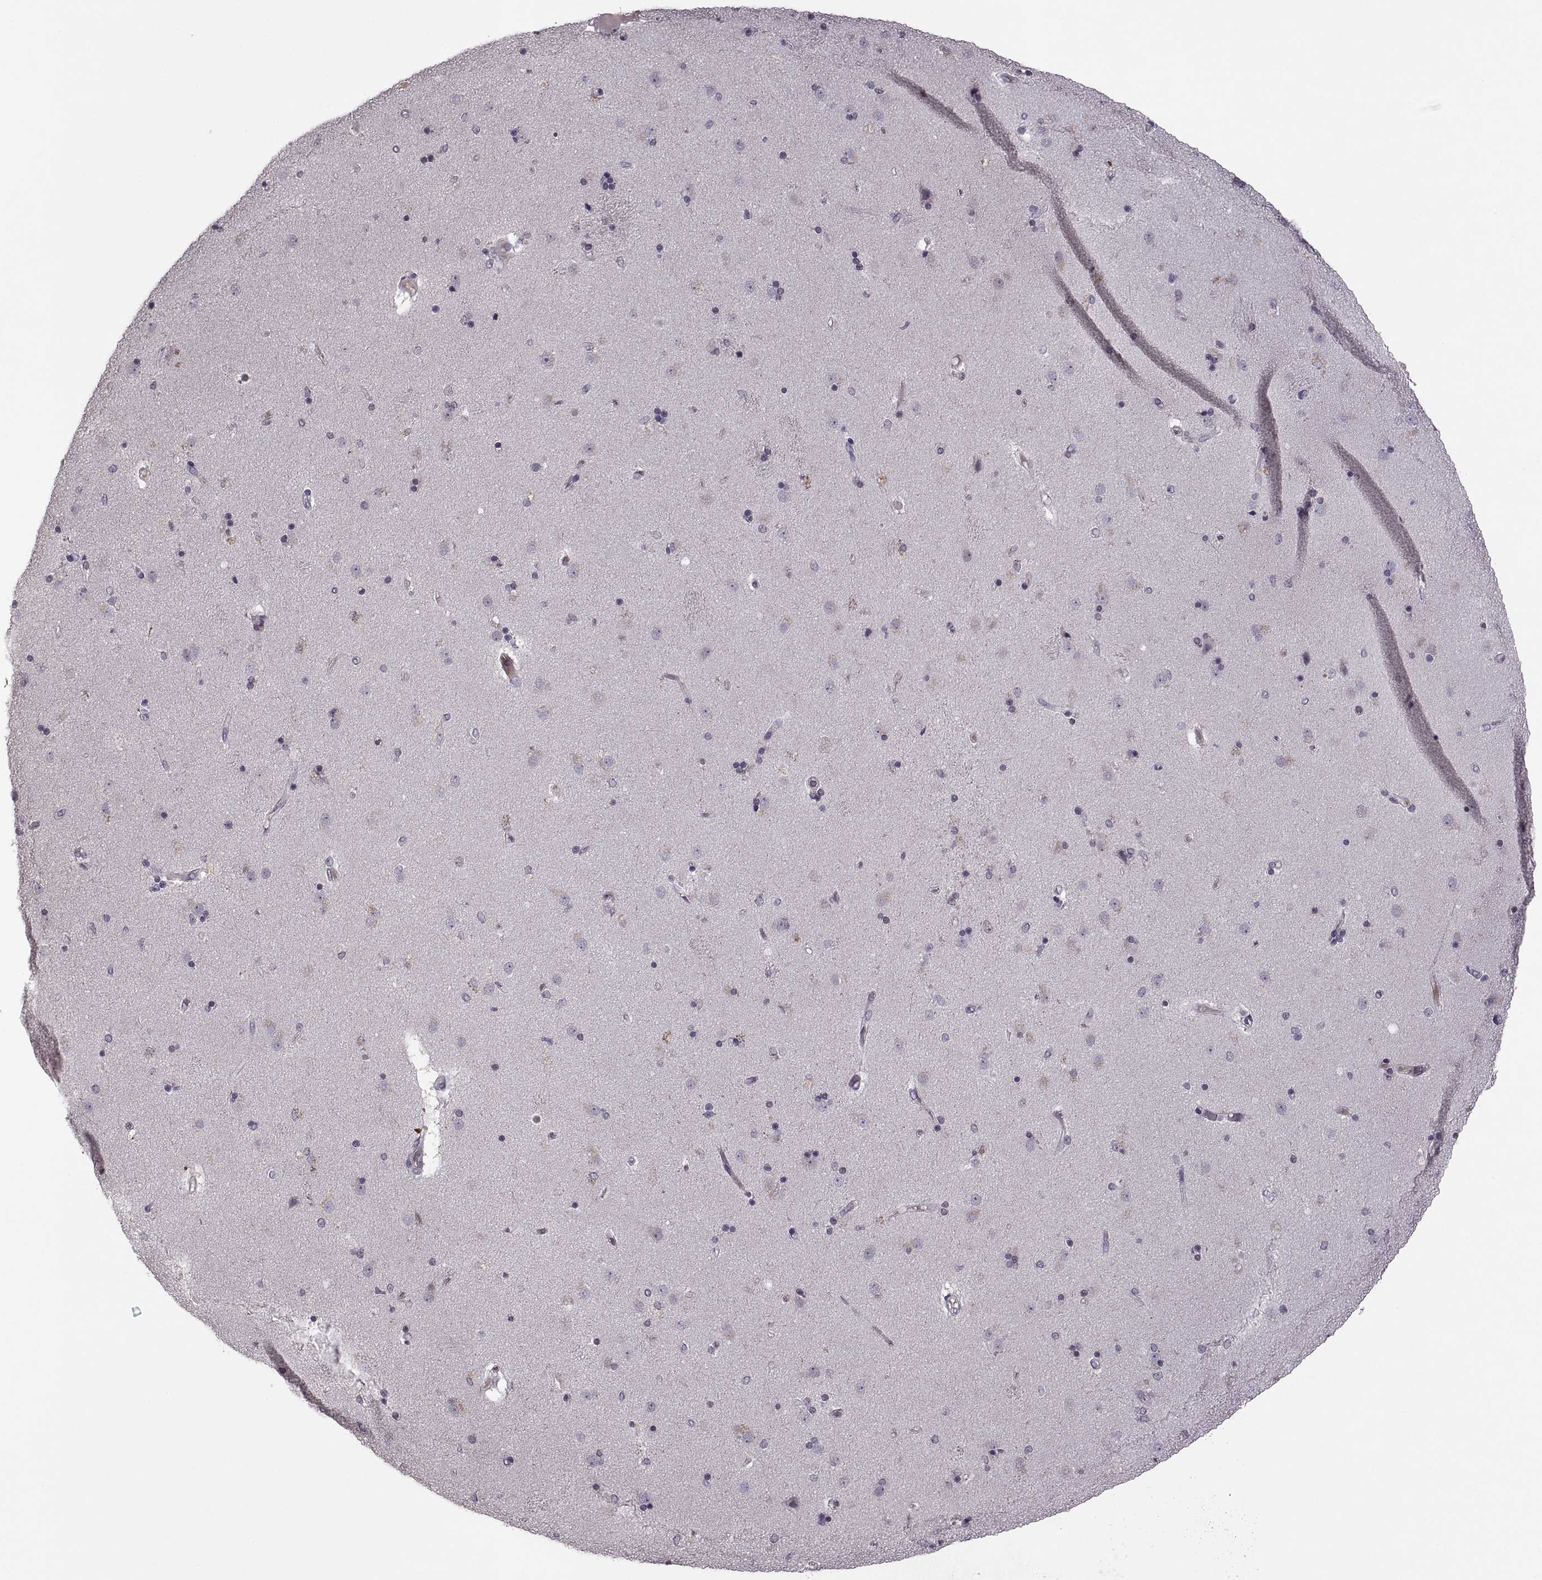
{"staining": {"intensity": "negative", "quantity": "none", "location": "none"}, "tissue": "caudate", "cell_type": "Glial cells", "image_type": "normal", "snomed": [{"axis": "morphology", "description": "Normal tissue, NOS"}, {"axis": "topography", "description": "Lateral ventricle wall"}], "caption": "The micrograph displays no significant positivity in glial cells of caudate. (DAB (3,3'-diaminobenzidine) immunohistochemistry, high magnification).", "gene": "CACNA1F", "patient": {"sex": "female", "age": 71}}